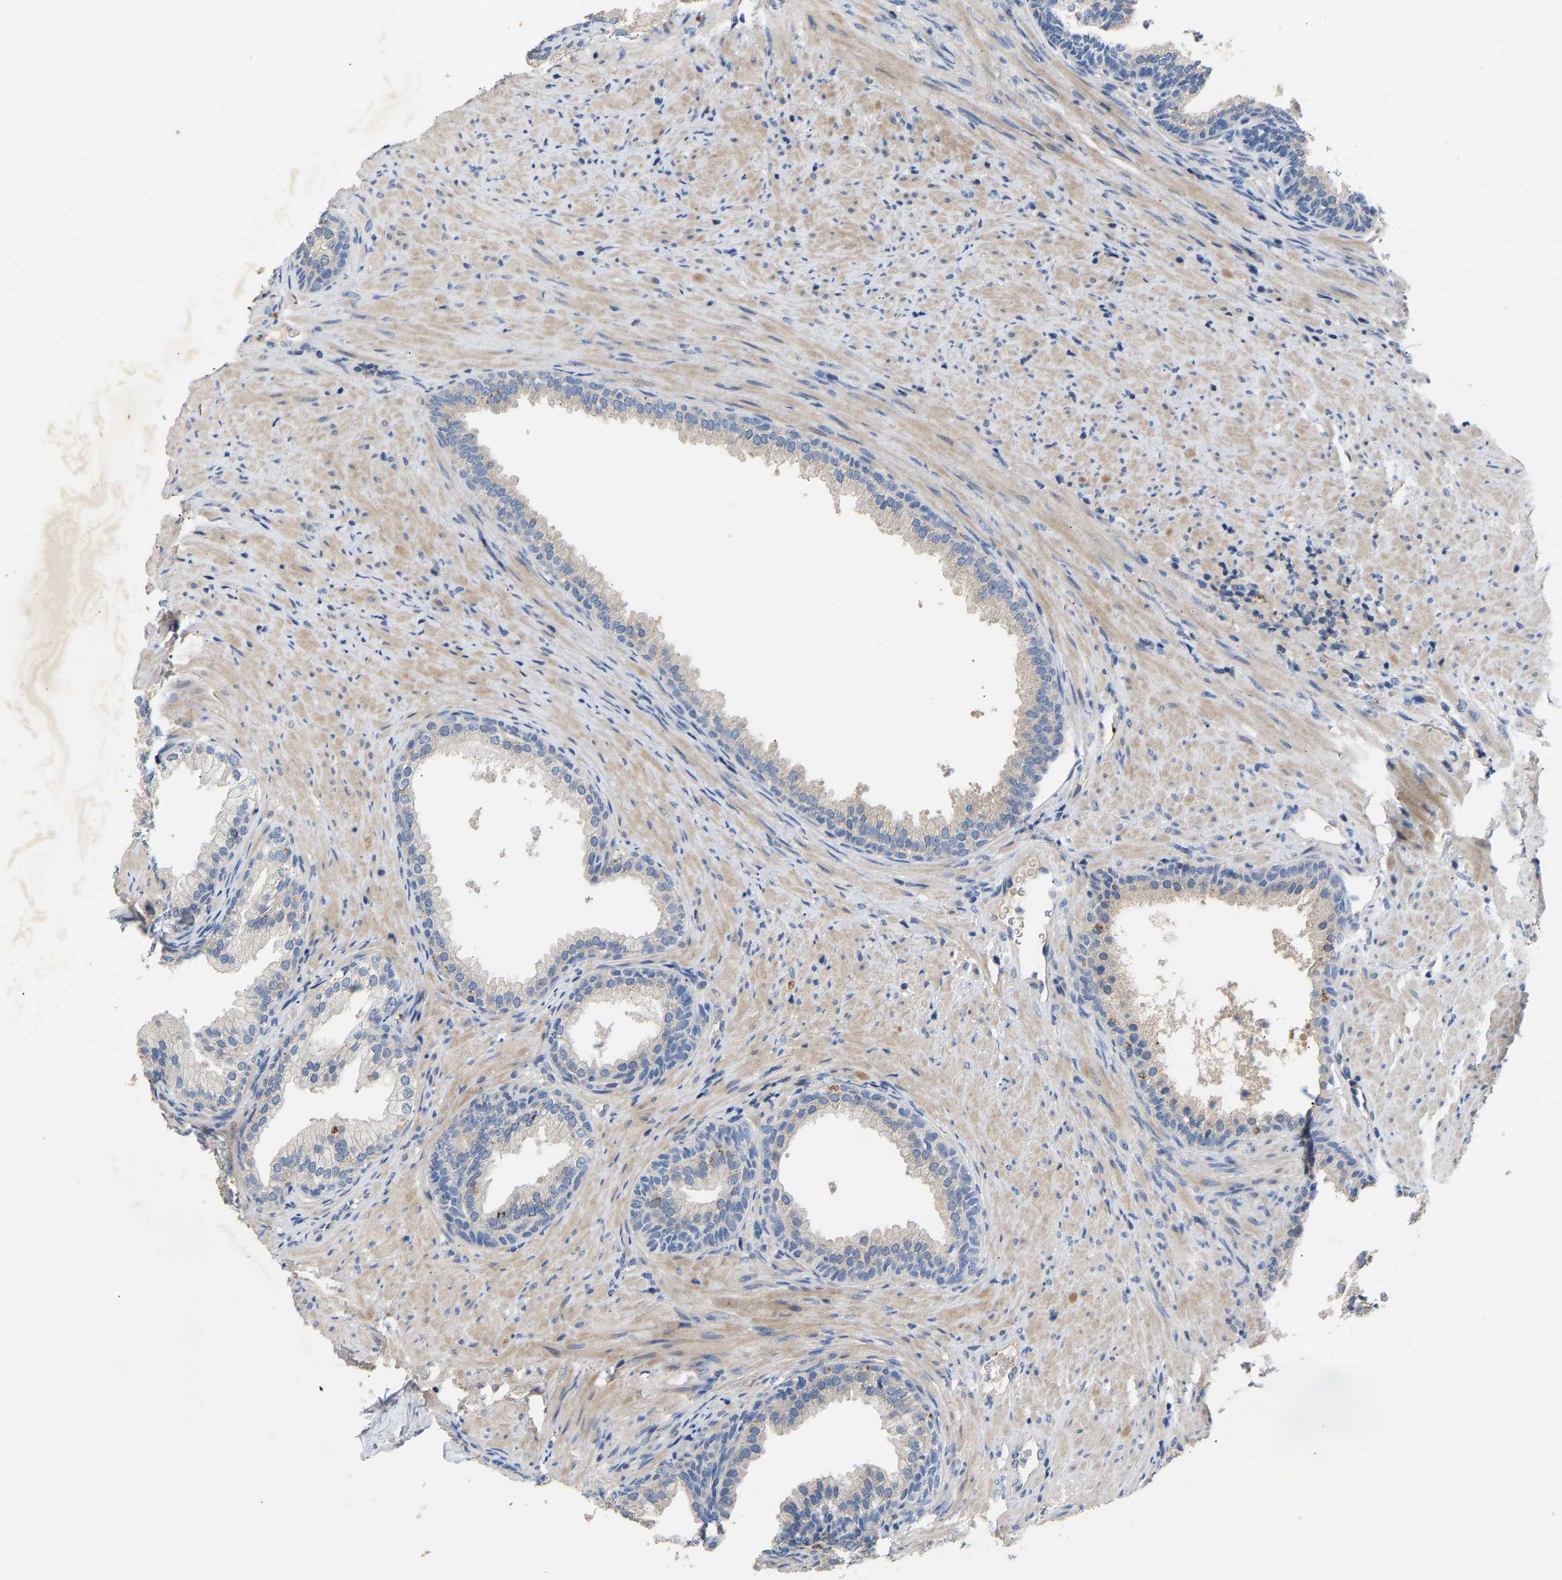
{"staining": {"intensity": "negative", "quantity": "none", "location": "none"}, "tissue": "prostate", "cell_type": "Glandular cells", "image_type": "normal", "snomed": [{"axis": "morphology", "description": "Normal tissue, NOS"}, {"axis": "topography", "description": "Prostate"}], "caption": "High magnification brightfield microscopy of unremarkable prostate stained with DAB (3,3'-diaminobenzidine) (brown) and counterstained with hematoxylin (blue): glandular cells show no significant expression.", "gene": "CCDC171", "patient": {"sex": "male", "age": 76}}